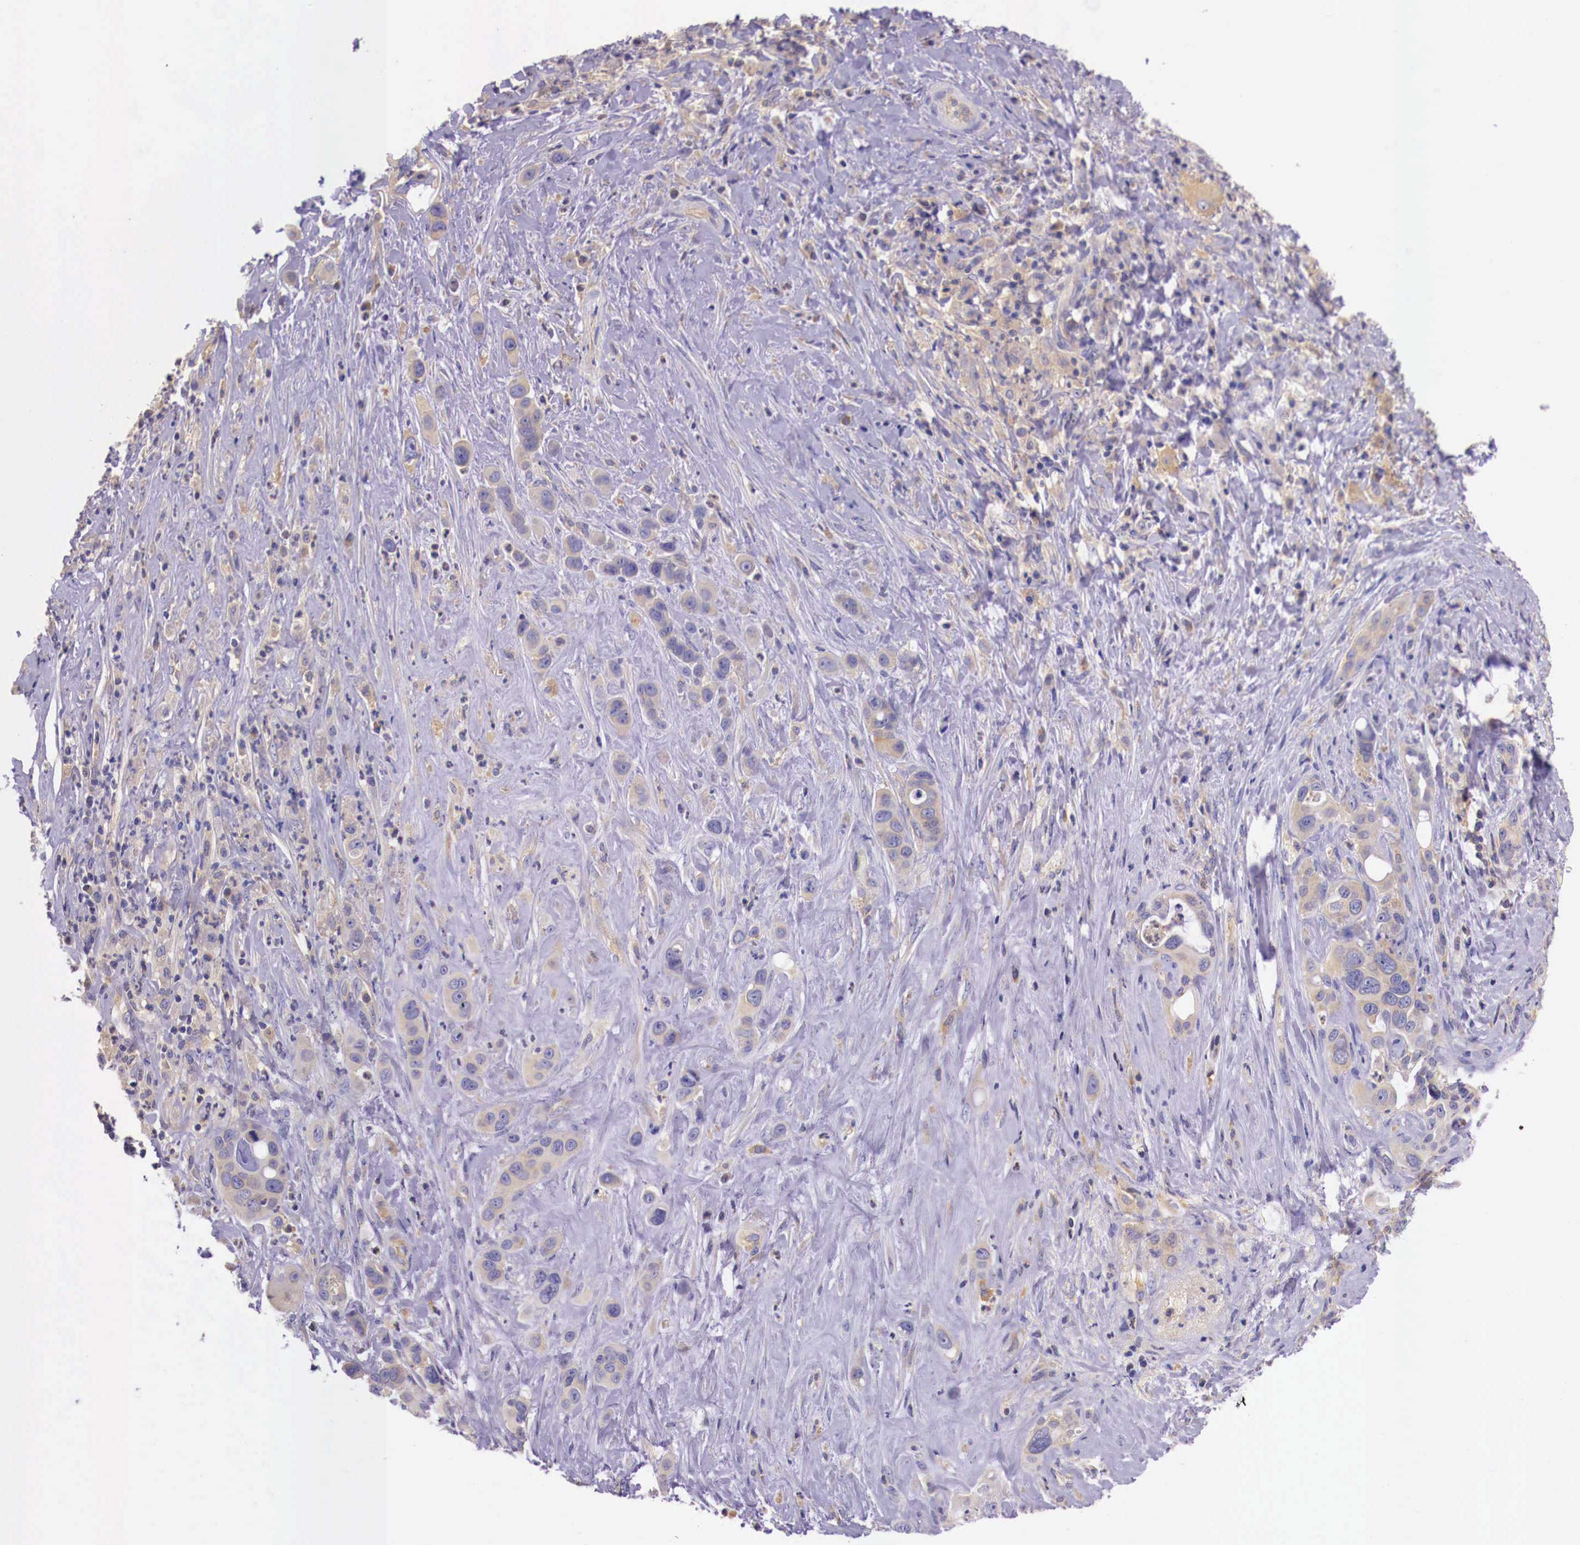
{"staining": {"intensity": "weak", "quantity": "25%-75%", "location": "cytoplasmic/membranous"}, "tissue": "liver cancer", "cell_type": "Tumor cells", "image_type": "cancer", "snomed": [{"axis": "morphology", "description": "Cholangiocarcinoma"}, {"axis": "topography", "description": "Liver"}], "caption": "A photomicrograph showing weak cytoplasmic/membranous staining in about 25%-75% of tumor cells in cholangiocarcinoma (liver), as visualized by brown immunohistochemical staining.", "gene": "GRIPAP1", "patient": {"sex": "female", "age": 79}}